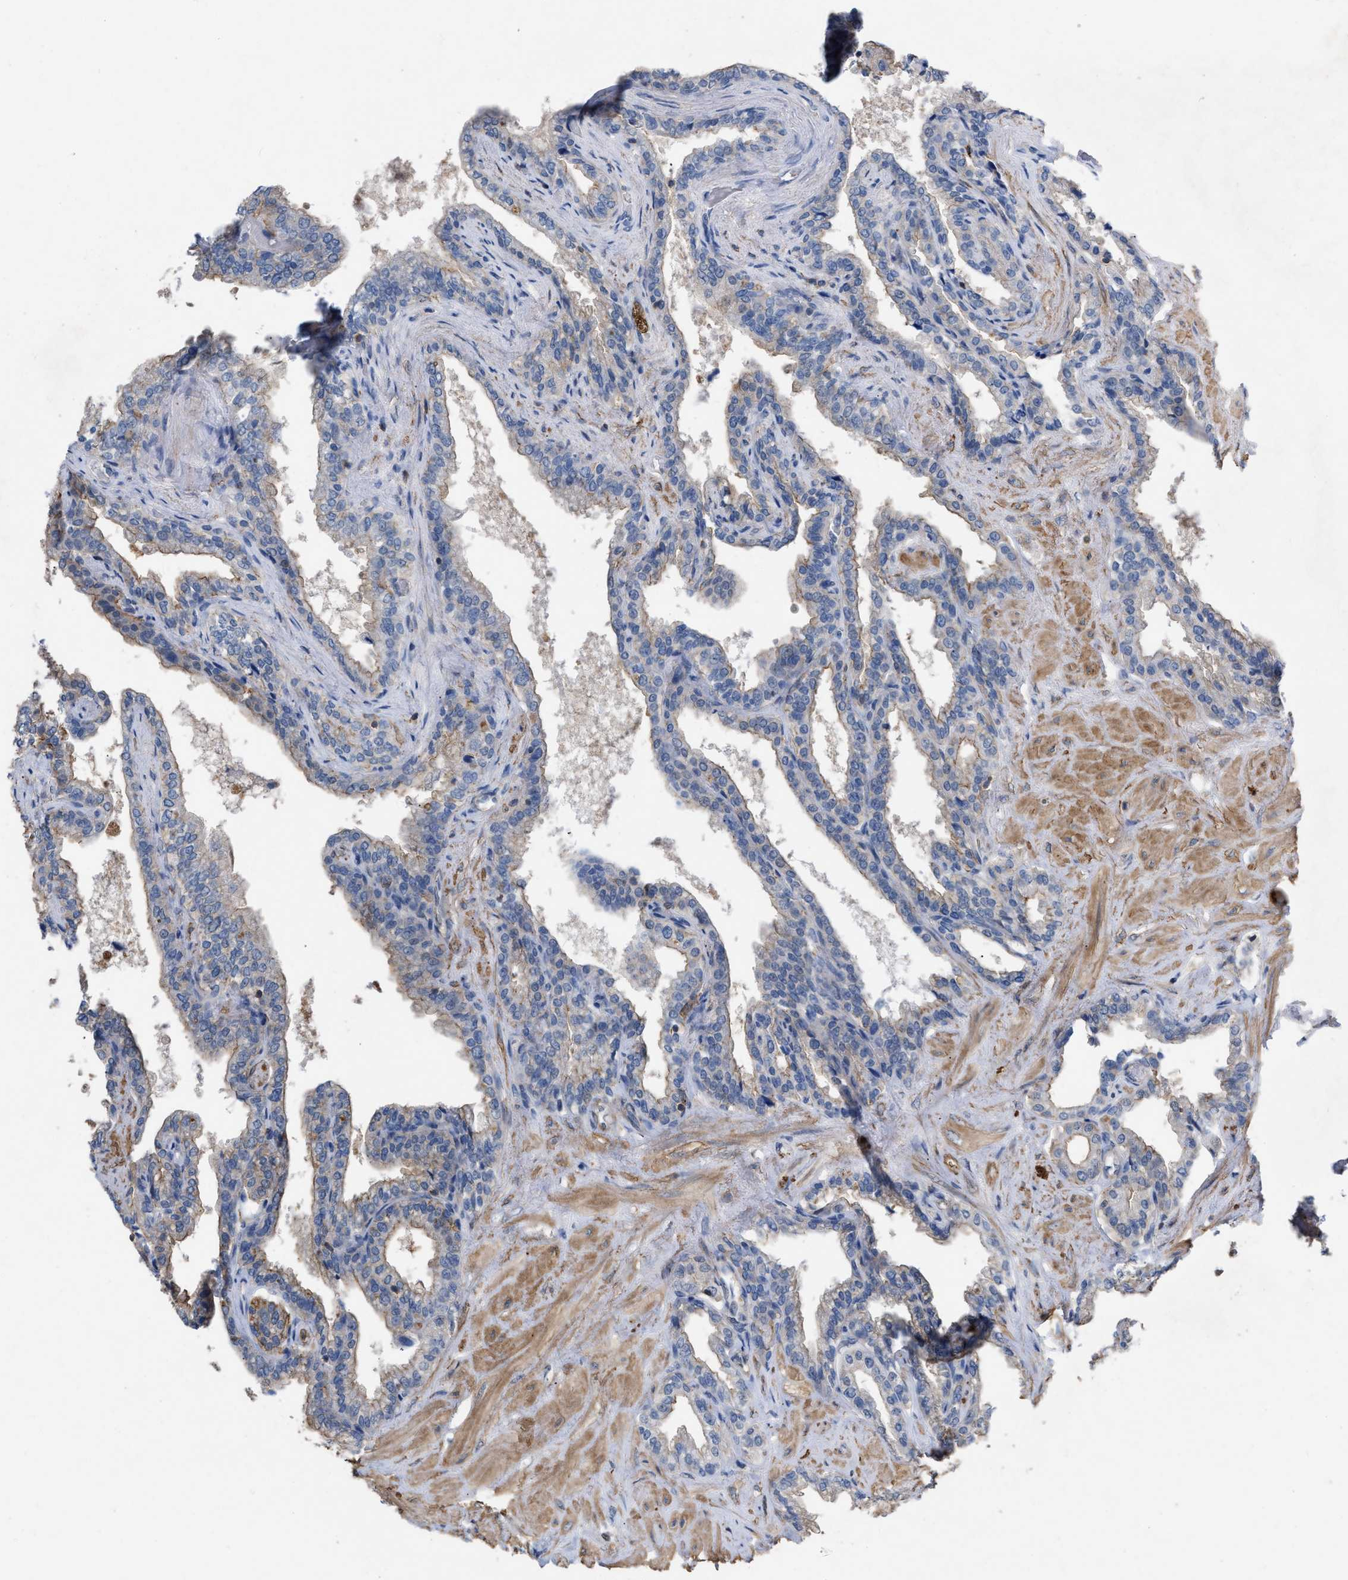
{"staining": {"intensity": "weak", "quantity": "<25%", "location": "cytoplasmic/membranous"}, "tissue": "seminal vesicle", "cell_type": "Glandular cells", "image_type": "normal", "snomed": [{"axis": "morphology", "description": "Normal tissue, NOS"}, {"axis": "topography", "description": "Seminal veicle"}], "caption": "Immunohistochemistry micrograph of unremarkable seminal vesicle stained for a protein (brown), which demonstrates no positivity in glandular cells. The staining is performed using DAB (3,3'-diaminobenzidine) brown chromogen with nuclei counter-stained in using hematoxylin.", "gene": "TMEM131", "patient": {"sex": "male", "age": 46}}